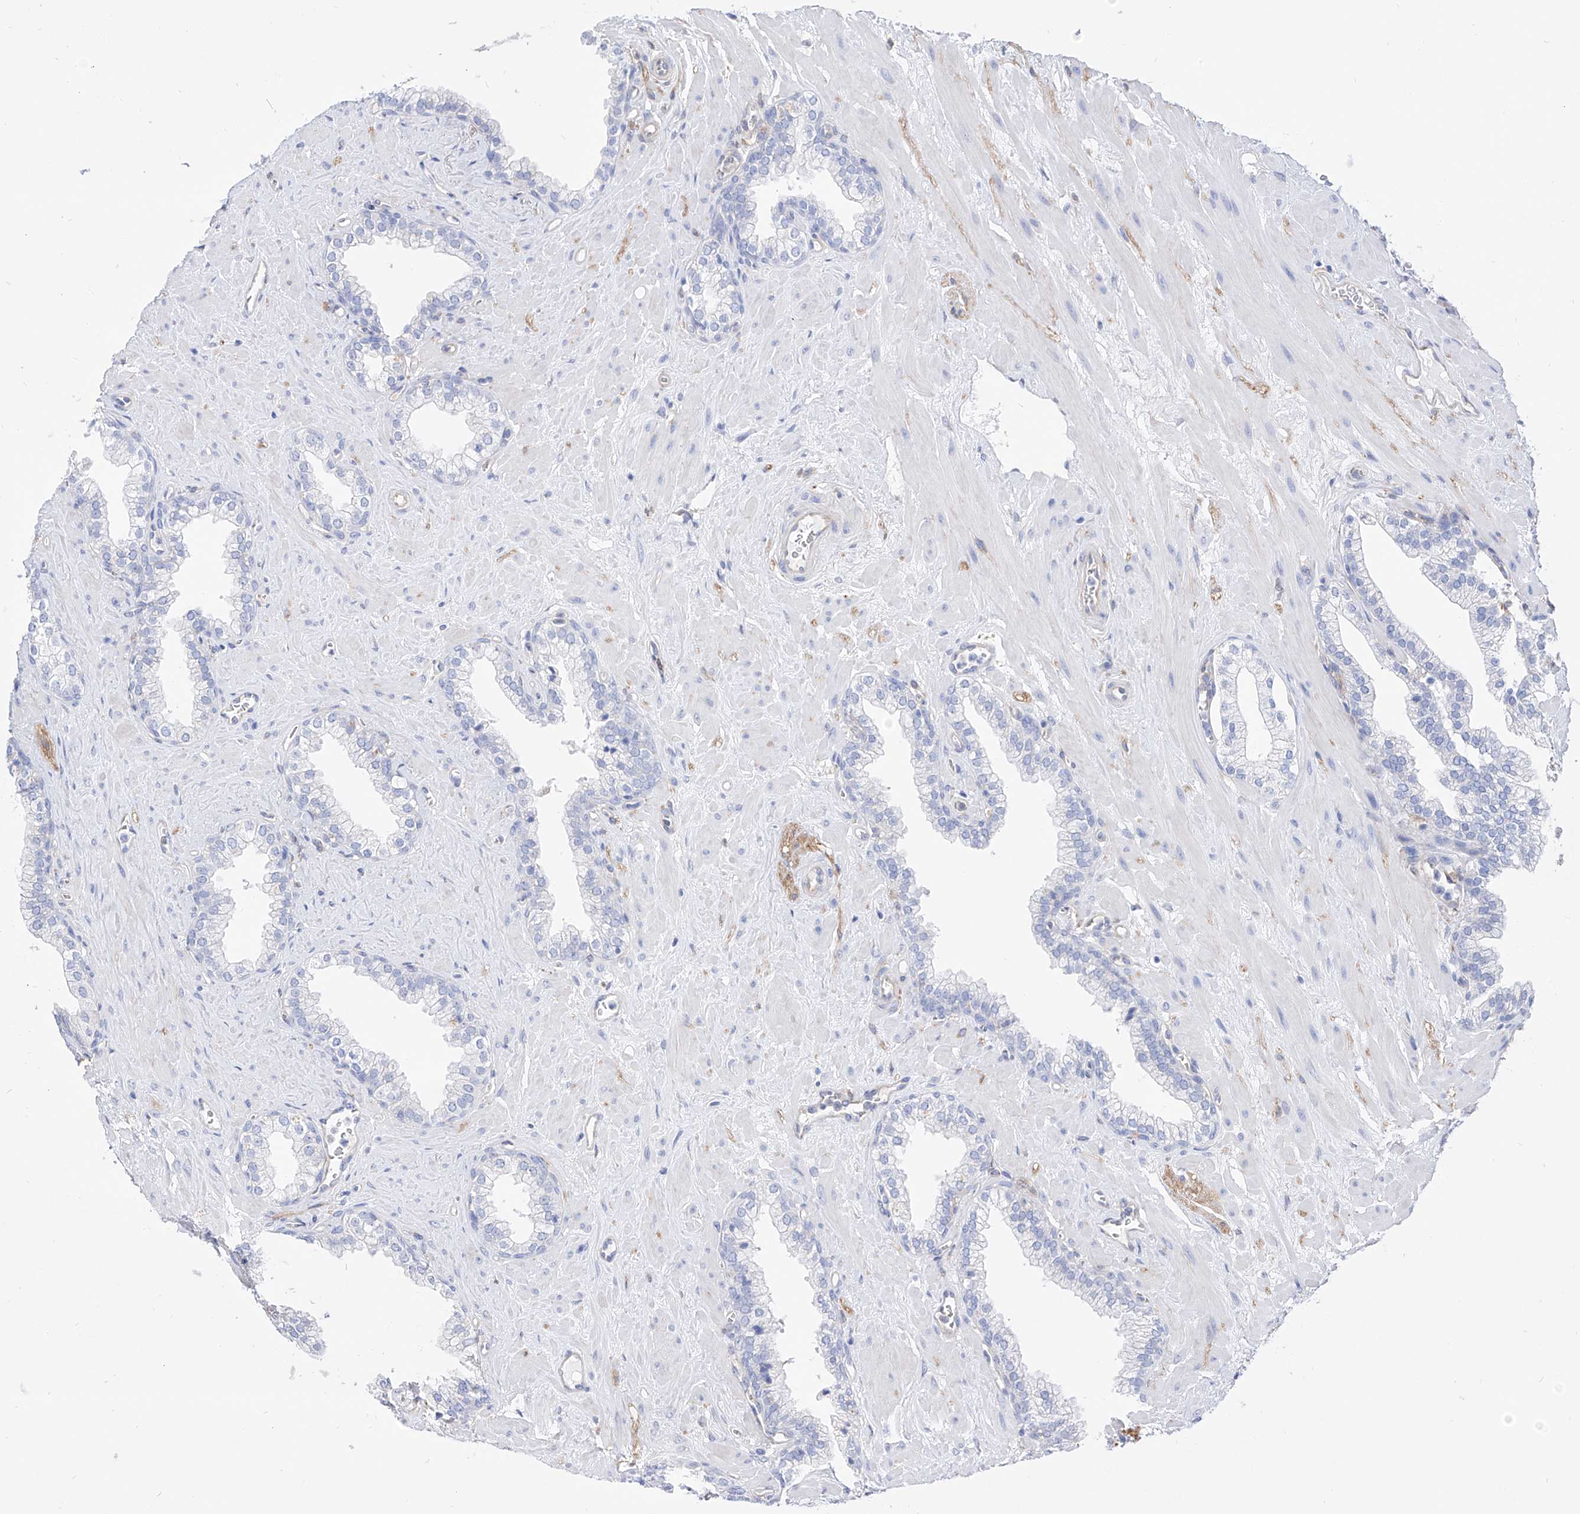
{"staining": {"intensity": "negative", "quantity": "none", "location": "none"}, "tissue": "prostate", "cell_type": "Glandular cells", "image_type": "normal", "snomed": [{"axis": "morphology", "description": "Normal tissue, NOS"}, {"axis": "morphology", "description": "Urothelial carcinoma, Low grade"}, {"axis": "topography", "description": "Urinary bladder"}, {"axis": "topography", "description": "Prostate"}], "caption": "IHC photomicrograph of benign prostate stained for a protein (brown), which demonstrates no positivity in glandular cells.", "gene": "ZNF653", "patient": {"sex": "male", "age": 60}}